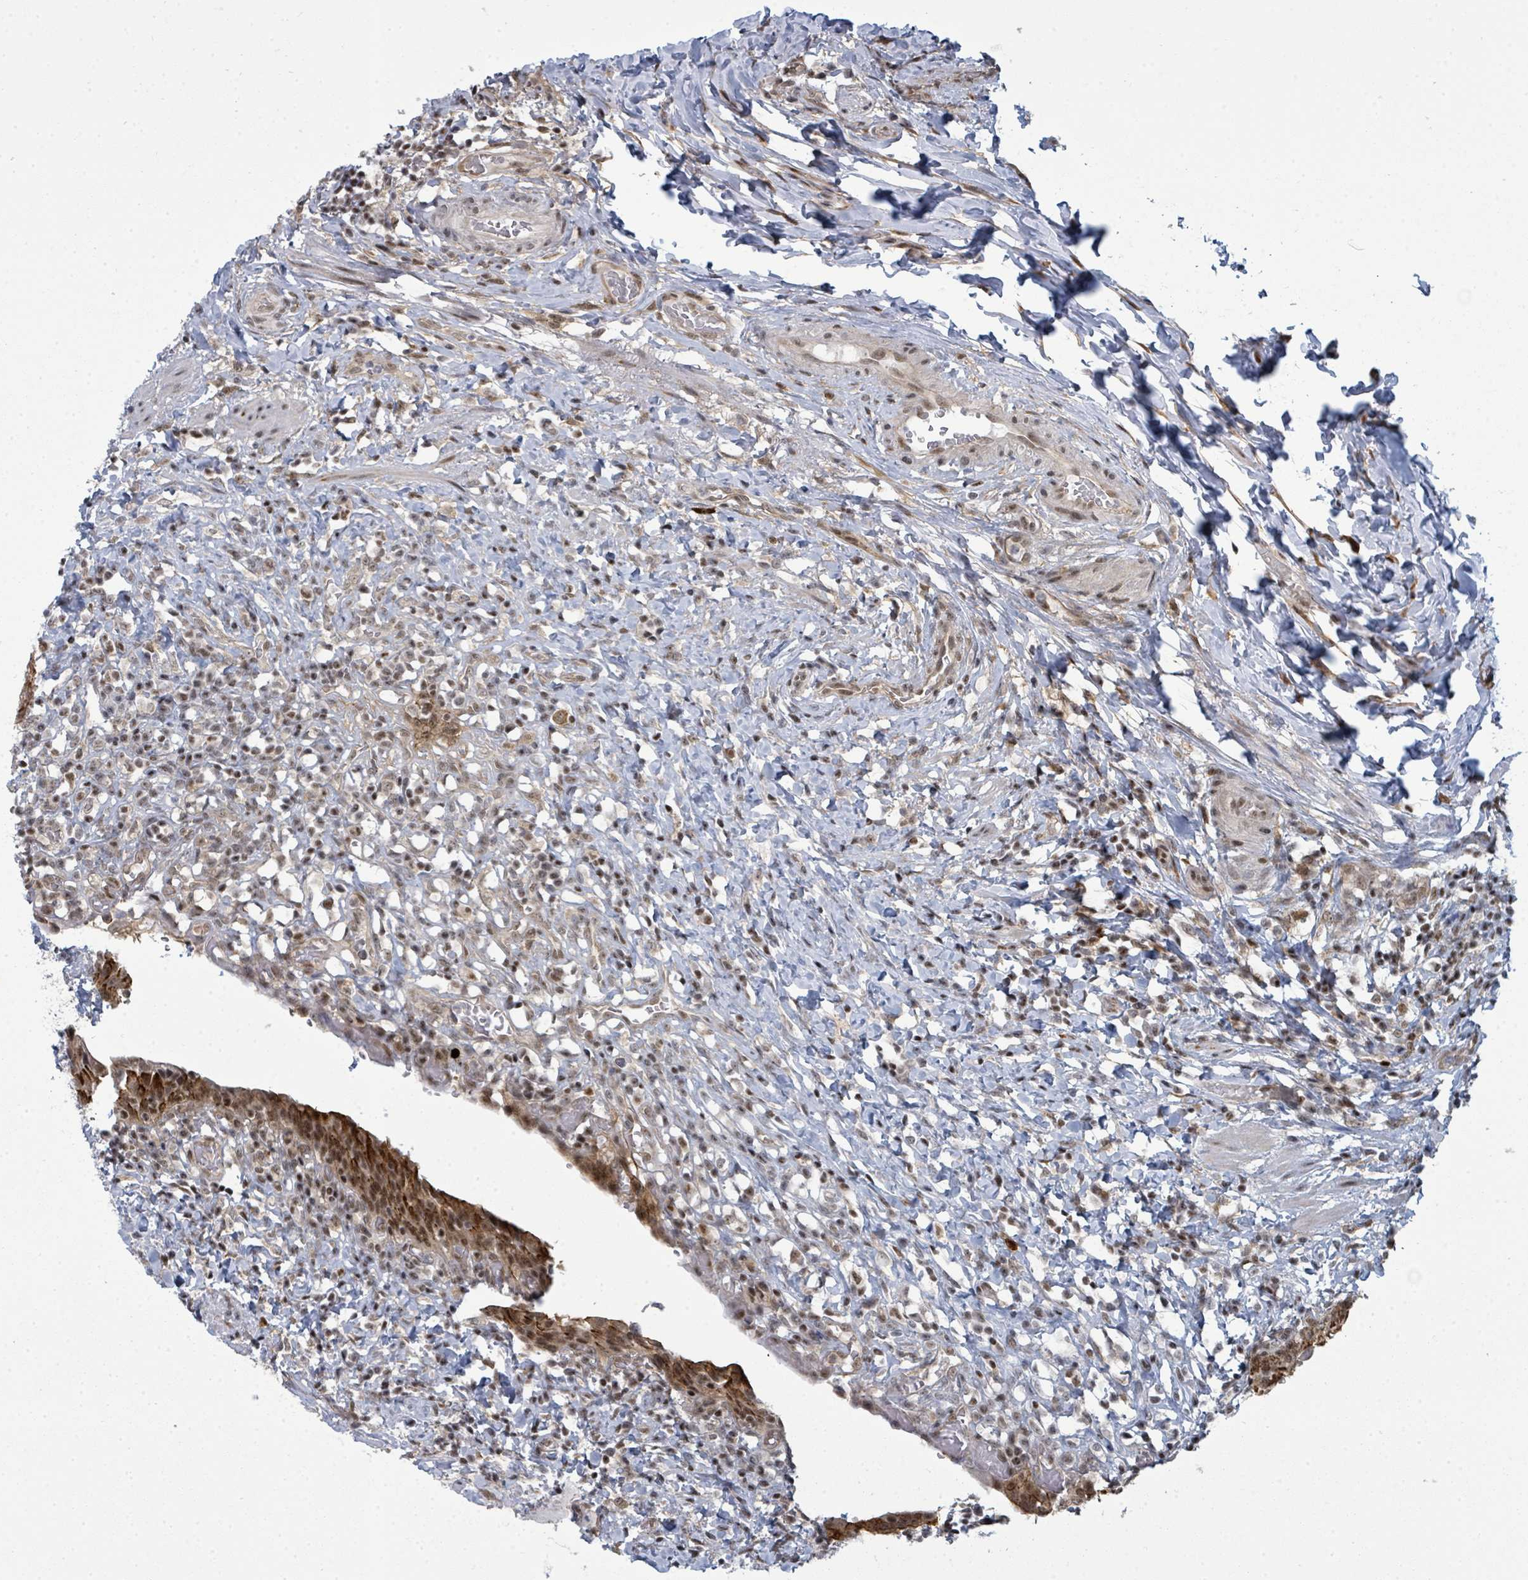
{"staining": {"intensity": "strong", "quantity": "25%-75%", "location": "cytoplasmic/membranous"}, "tissue": "urinary bladder", "cell_type": "Urothelial cells", "image_type": "normal", "snomed": [{"axis": "morphology", "description": "Normal tissue, NOS"}, {"axis": "morphology", "description": "Inflammation, NOS"}, {"axis": "topography", "description": "Urinary bladder"}], "caption": "IHC (DAB (3,3'-diaminobenzidine)) staining of unremarkable urinary bladder exhibits strong cytoplasmic/membranous protein positivity in about 25%-75% of urothelial cells. (DAB IHC, brown staining for protein, blue staining for nuclei).", "gene": "PSMG2", "patient": {"sex": "male", "age": 64}}